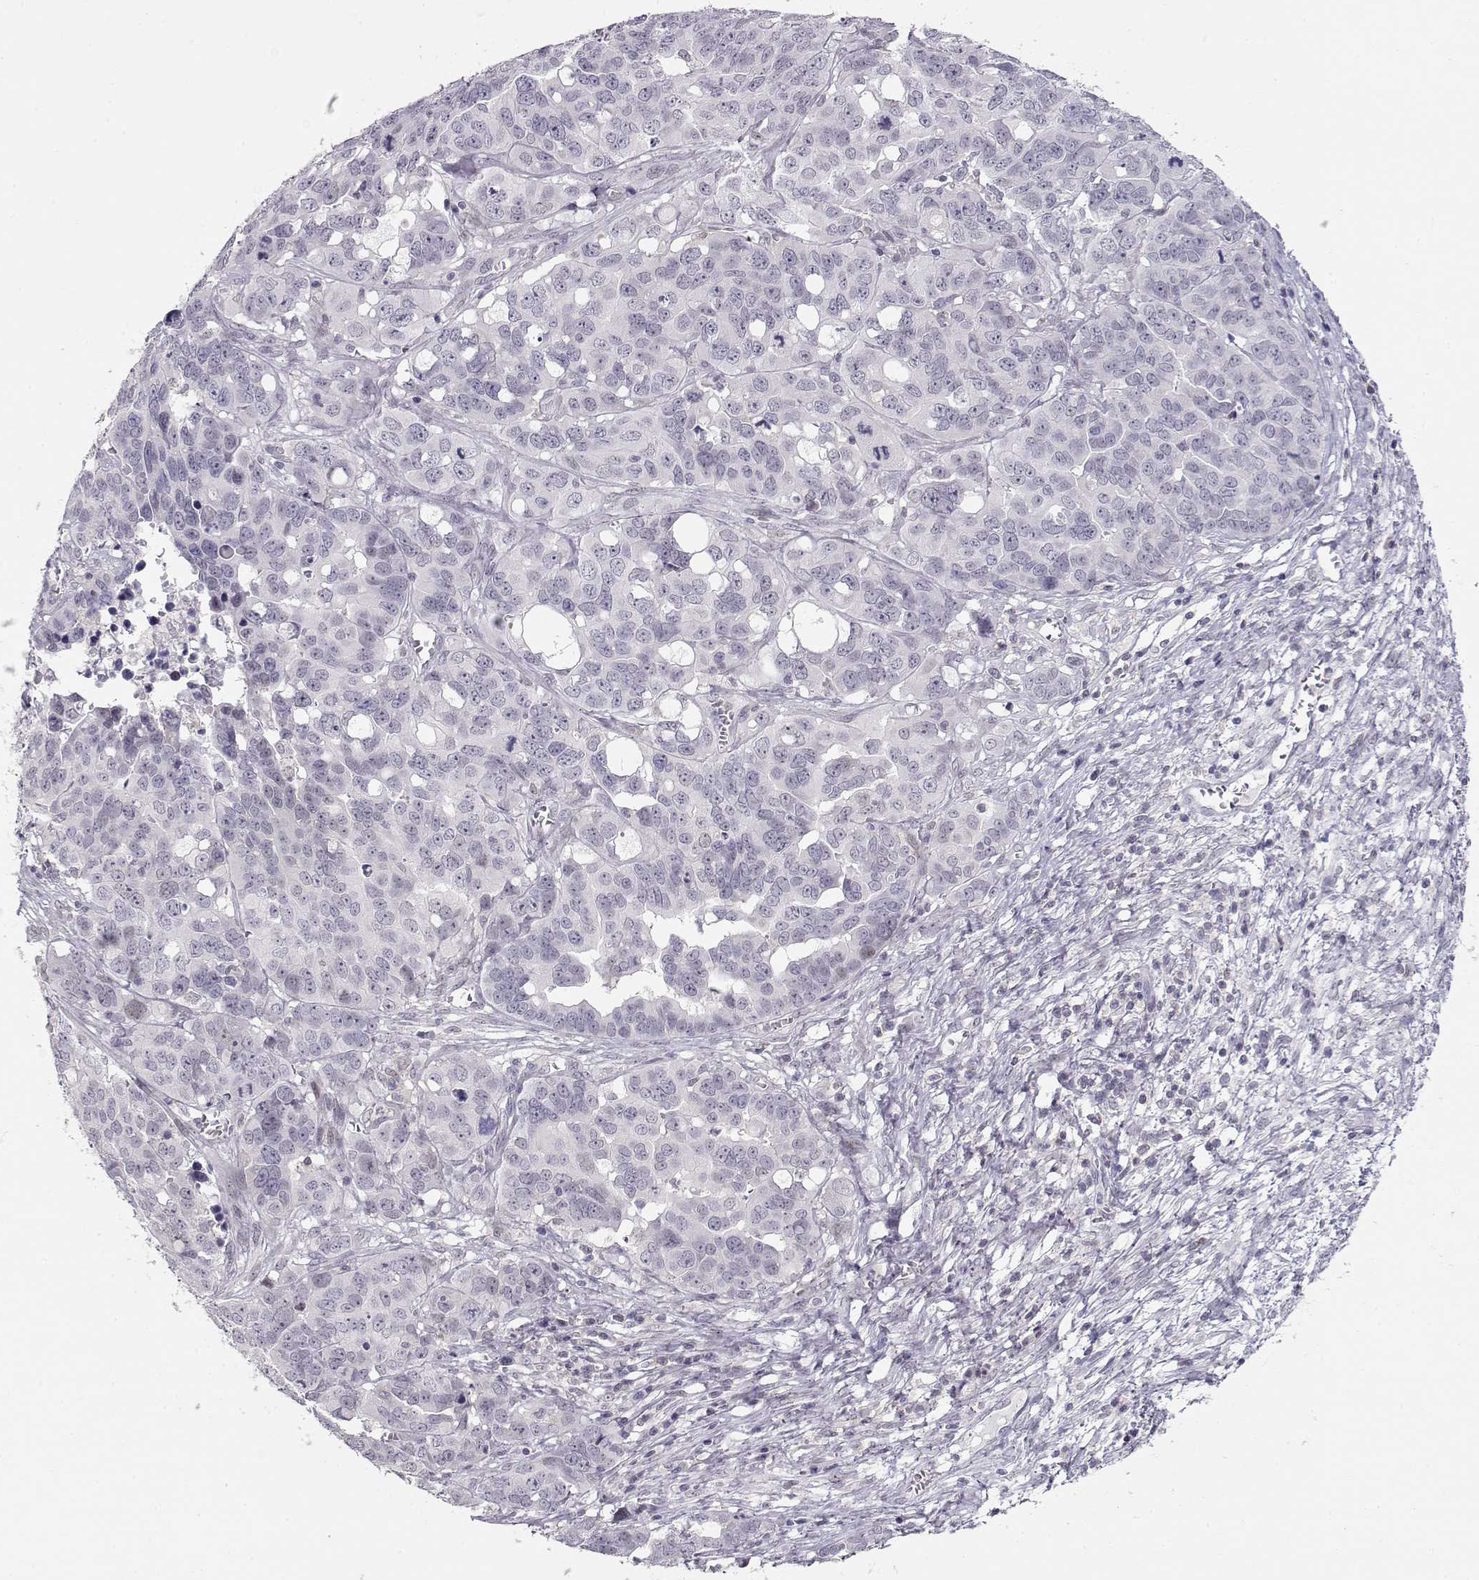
{"staining": {"intensity": "negative", "quantity": "none", "location": "none"}, "tissue": "ovarian cancer", "cell_type": "Tumor cells", "image_type": "cancer", "snomed": [{"axis": "morphology", "description": "Carcinoma, endometroid"}, {"axis": "topography", "description": "Ovary"}], "caption": "Immunohistochemistry (IHC) of endometroid carcinoma (ovarian) demonstrates no expression in tumor cells.", "gene": "TEPP", "patient": {"sex": "female", "age": 78}}